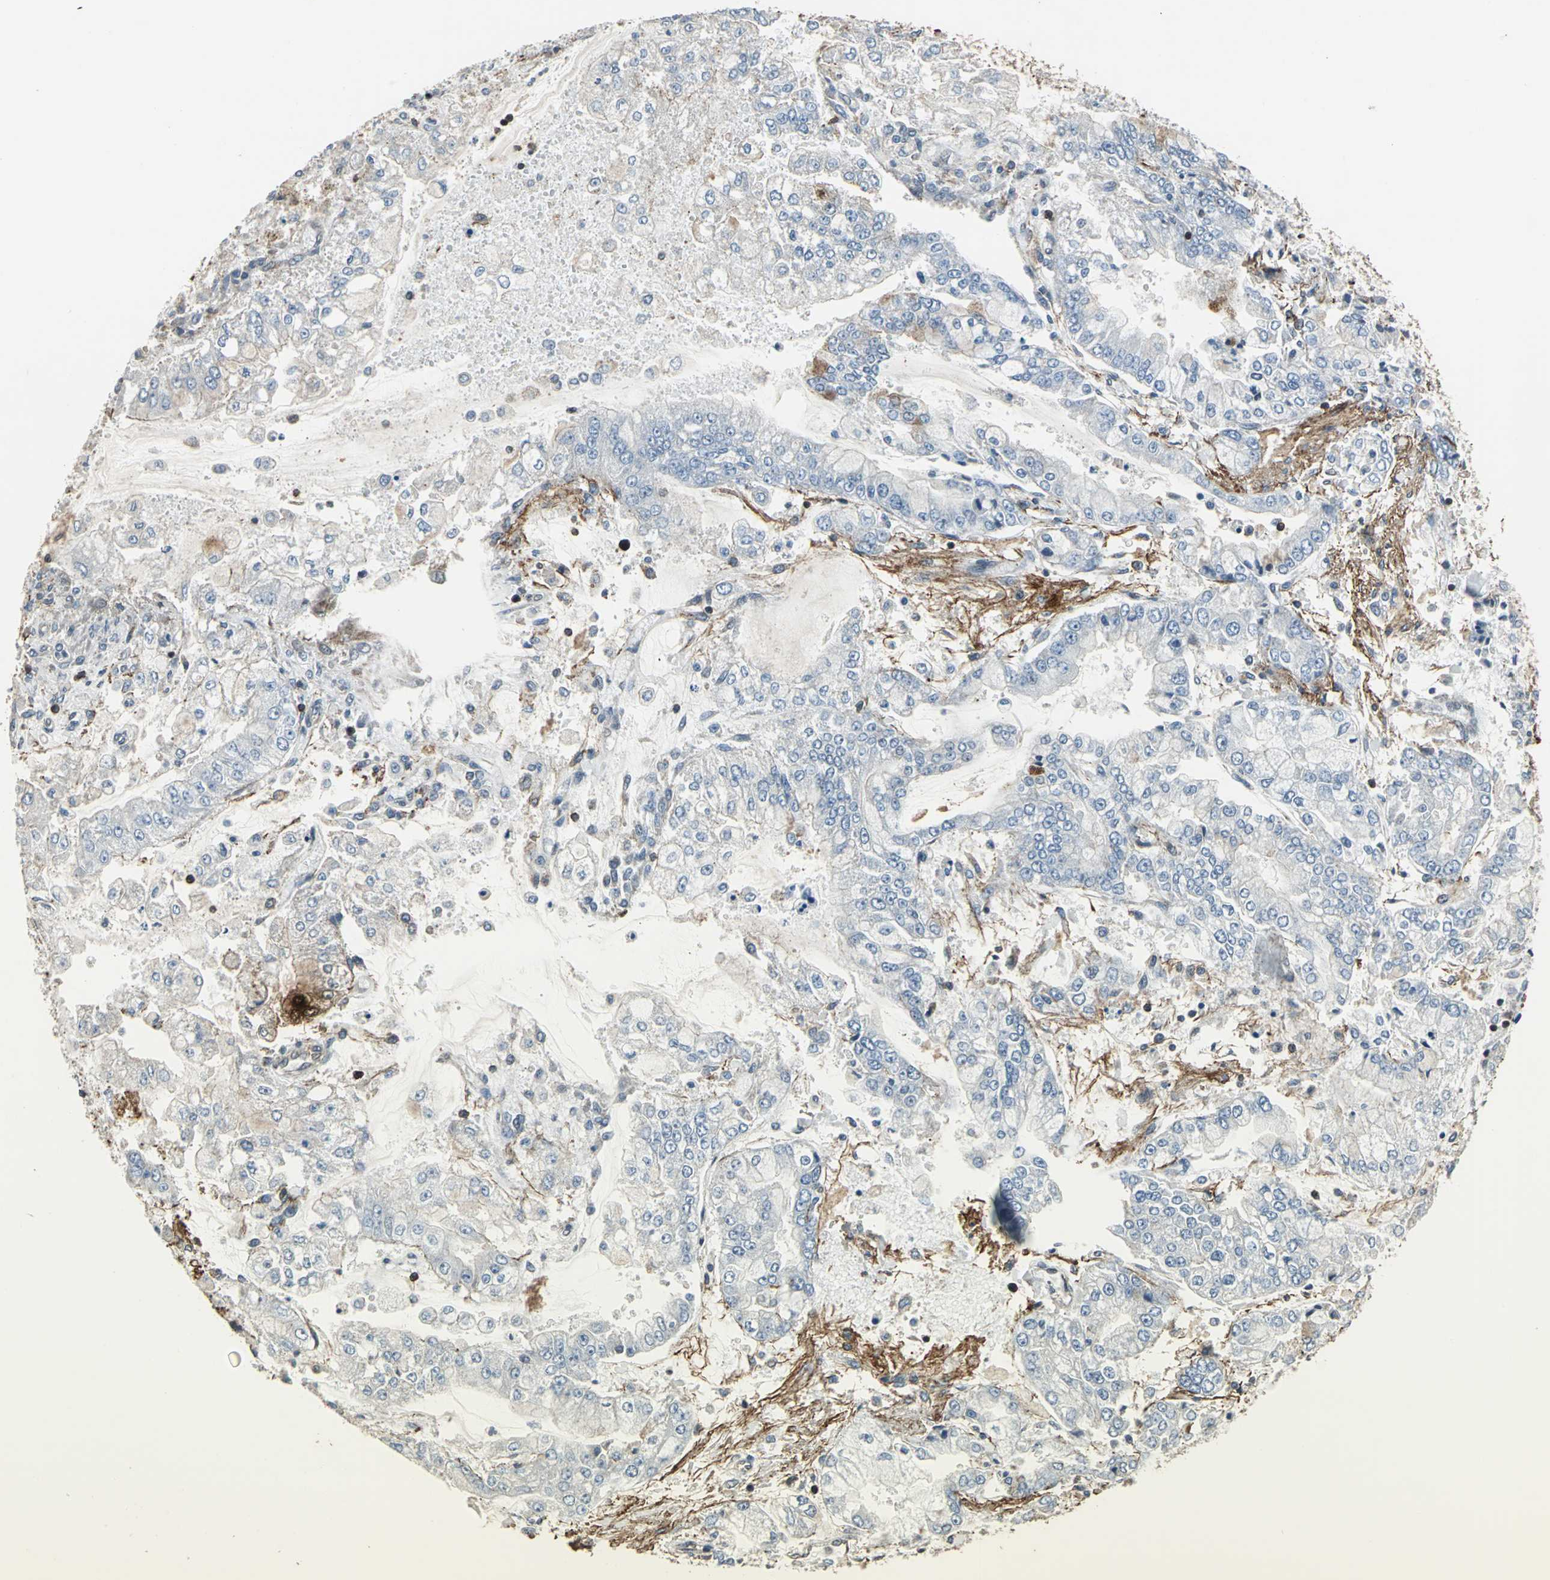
{"staining": {"intensity": "negative", "quantity": "none", "location": "none"}, "tissue": "stomach cancer", "cell_type": "Tumor cells", "image_type": "cancer", "snomed": [{"axis": "morphology", "description": "Adenocarcinoma, NOS"}, {"axis": "topography", "description": "Stomach"}], "caption": "The immunohistochemistry micrograph has no significant expression in tumor cells of stomach adenocarcinoma tissue.", "gene": "DNAJB4", "patient": {"sex": "male", "age": 76}}